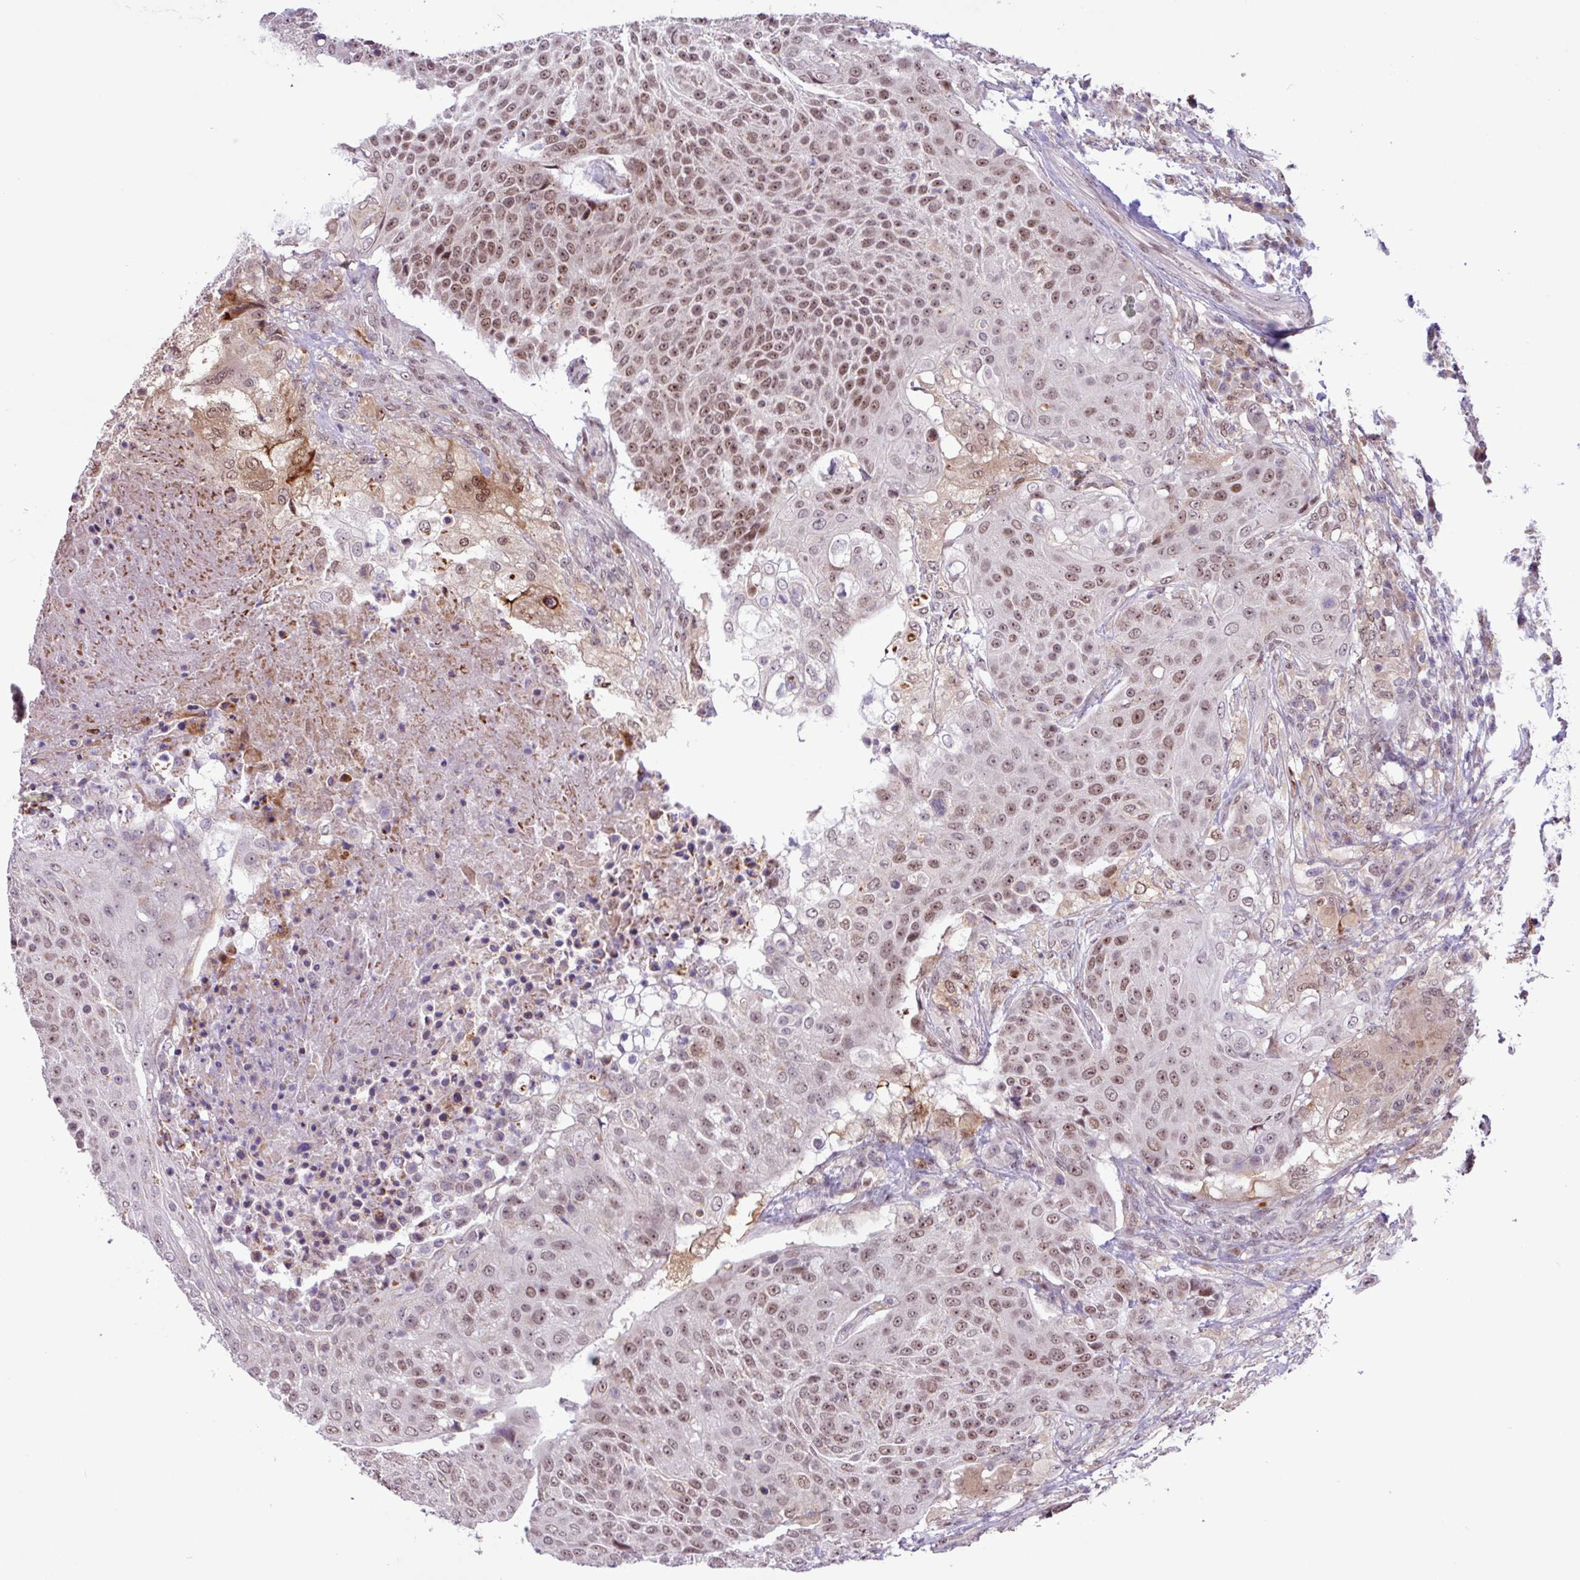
{"staining": {"intensity": "moderate", "quantity": ">75%", "location": "nuclear"}, "tissue": "urothelial cancer", "cell_type": "Tumor cells", "image_type": "cancer", "snomed": [{"axis": "morphology", "description": "Urothelial carcinoma, High grade"}, {"axis": "topography", "description": "Urinary bladder"}], "caption": "A brown stain labels moderate nuclear positivity of a protein in human urothelial cancer tumor cells.", "gene": "BRD3", "patient": {"sex": "female", "age": 63}}